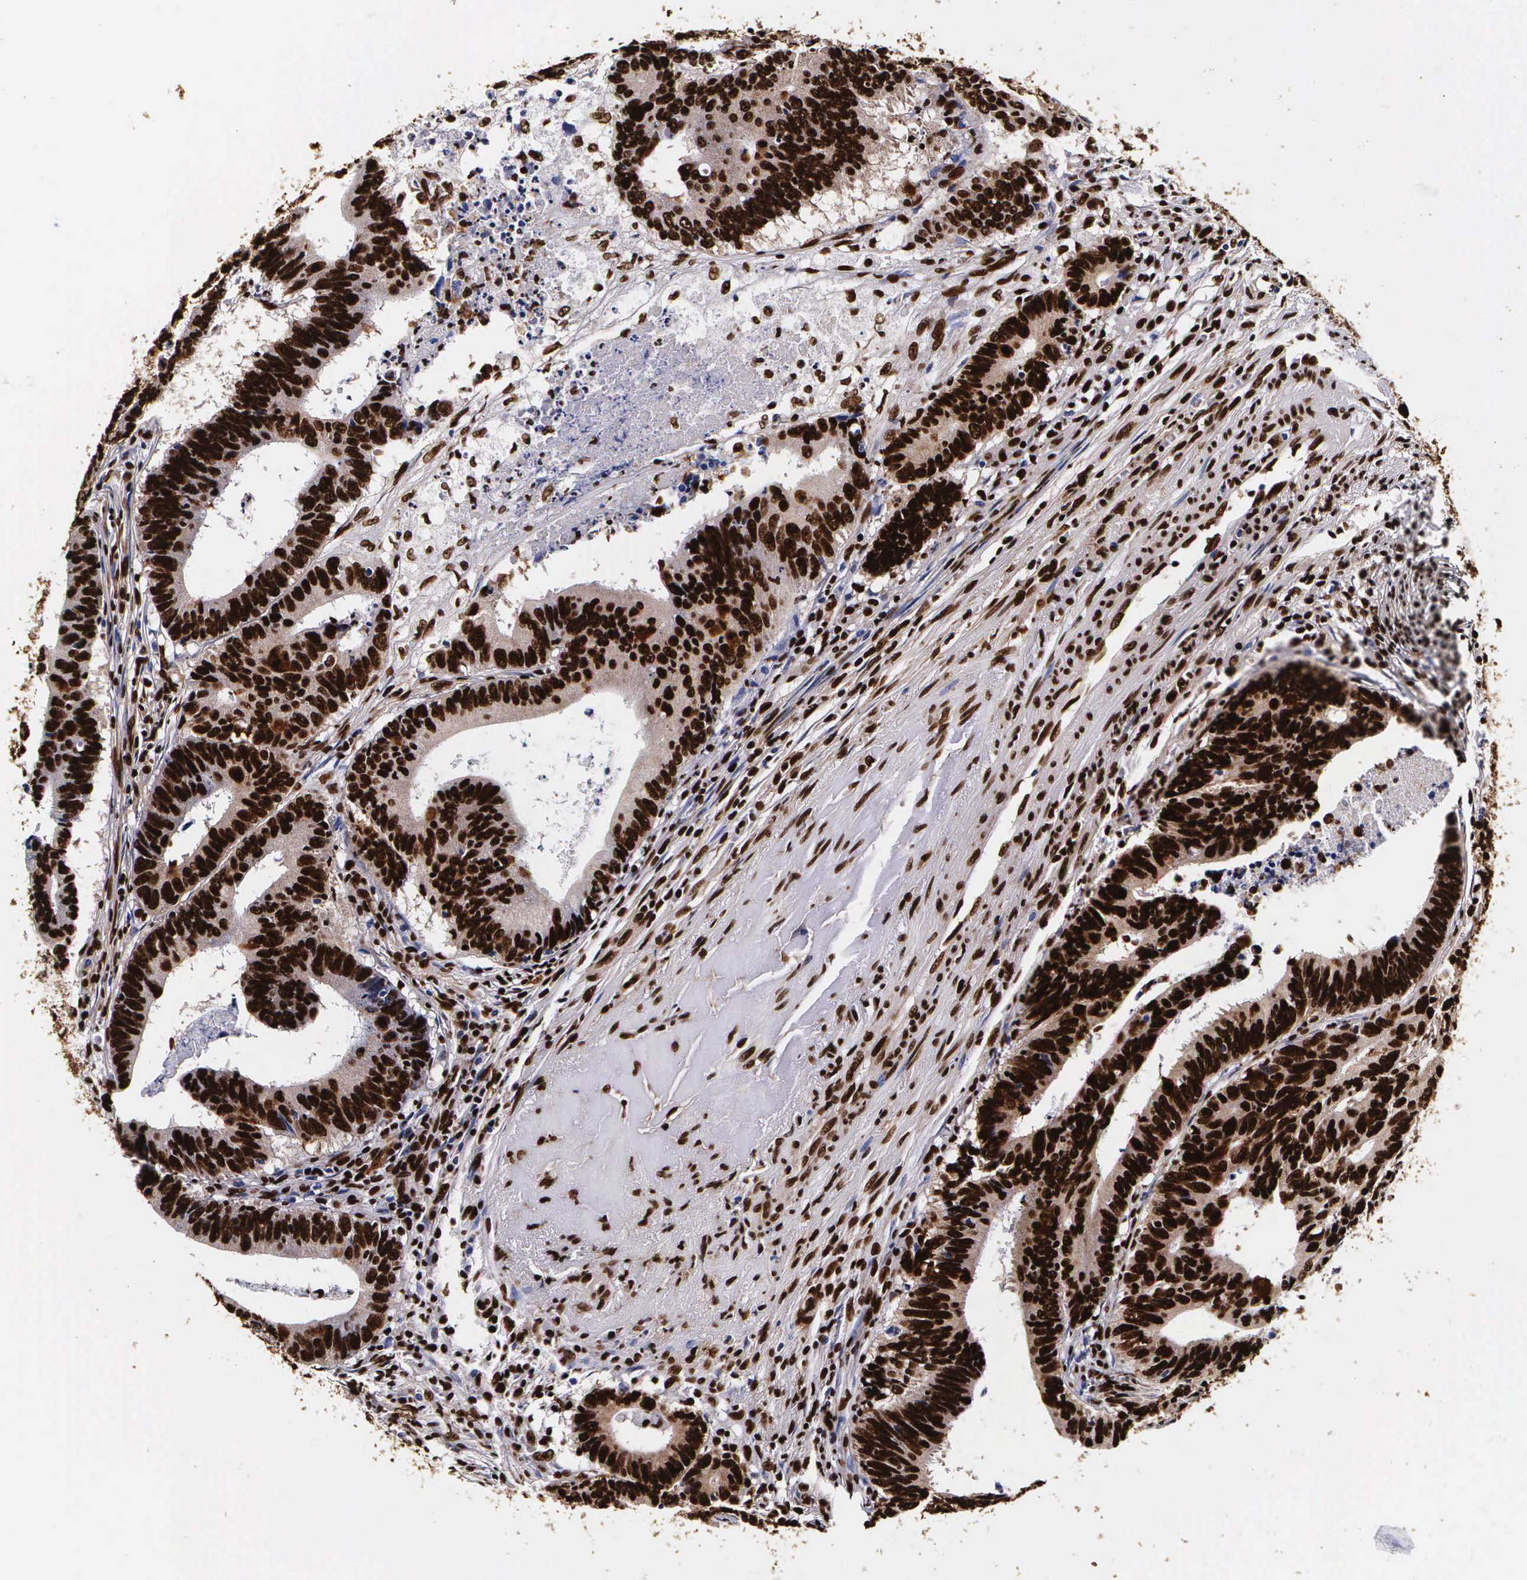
{"staining": {"intensity": "strong", "quantity": ">75%", "location": "cytoplasmic/membranous,nuclear"}, "tissue": "colorectal cancer", "cell_type": "Tumor cells", "image_type": "cancer", "snomed": [{"axis": "morphology", "description": "Adenocarcinoma, NOS"}, {"axis": "topography", "description": "Colon"}], "caption": "IHC (DAB) staining of colorectal adenocarcinoma displays strong cytoplasmic/membranous and nuclear protein positivity in approximately >75% of tumor cells.", "gene": "PABPN1", "patient": {"sex": "female", "age": 78}}